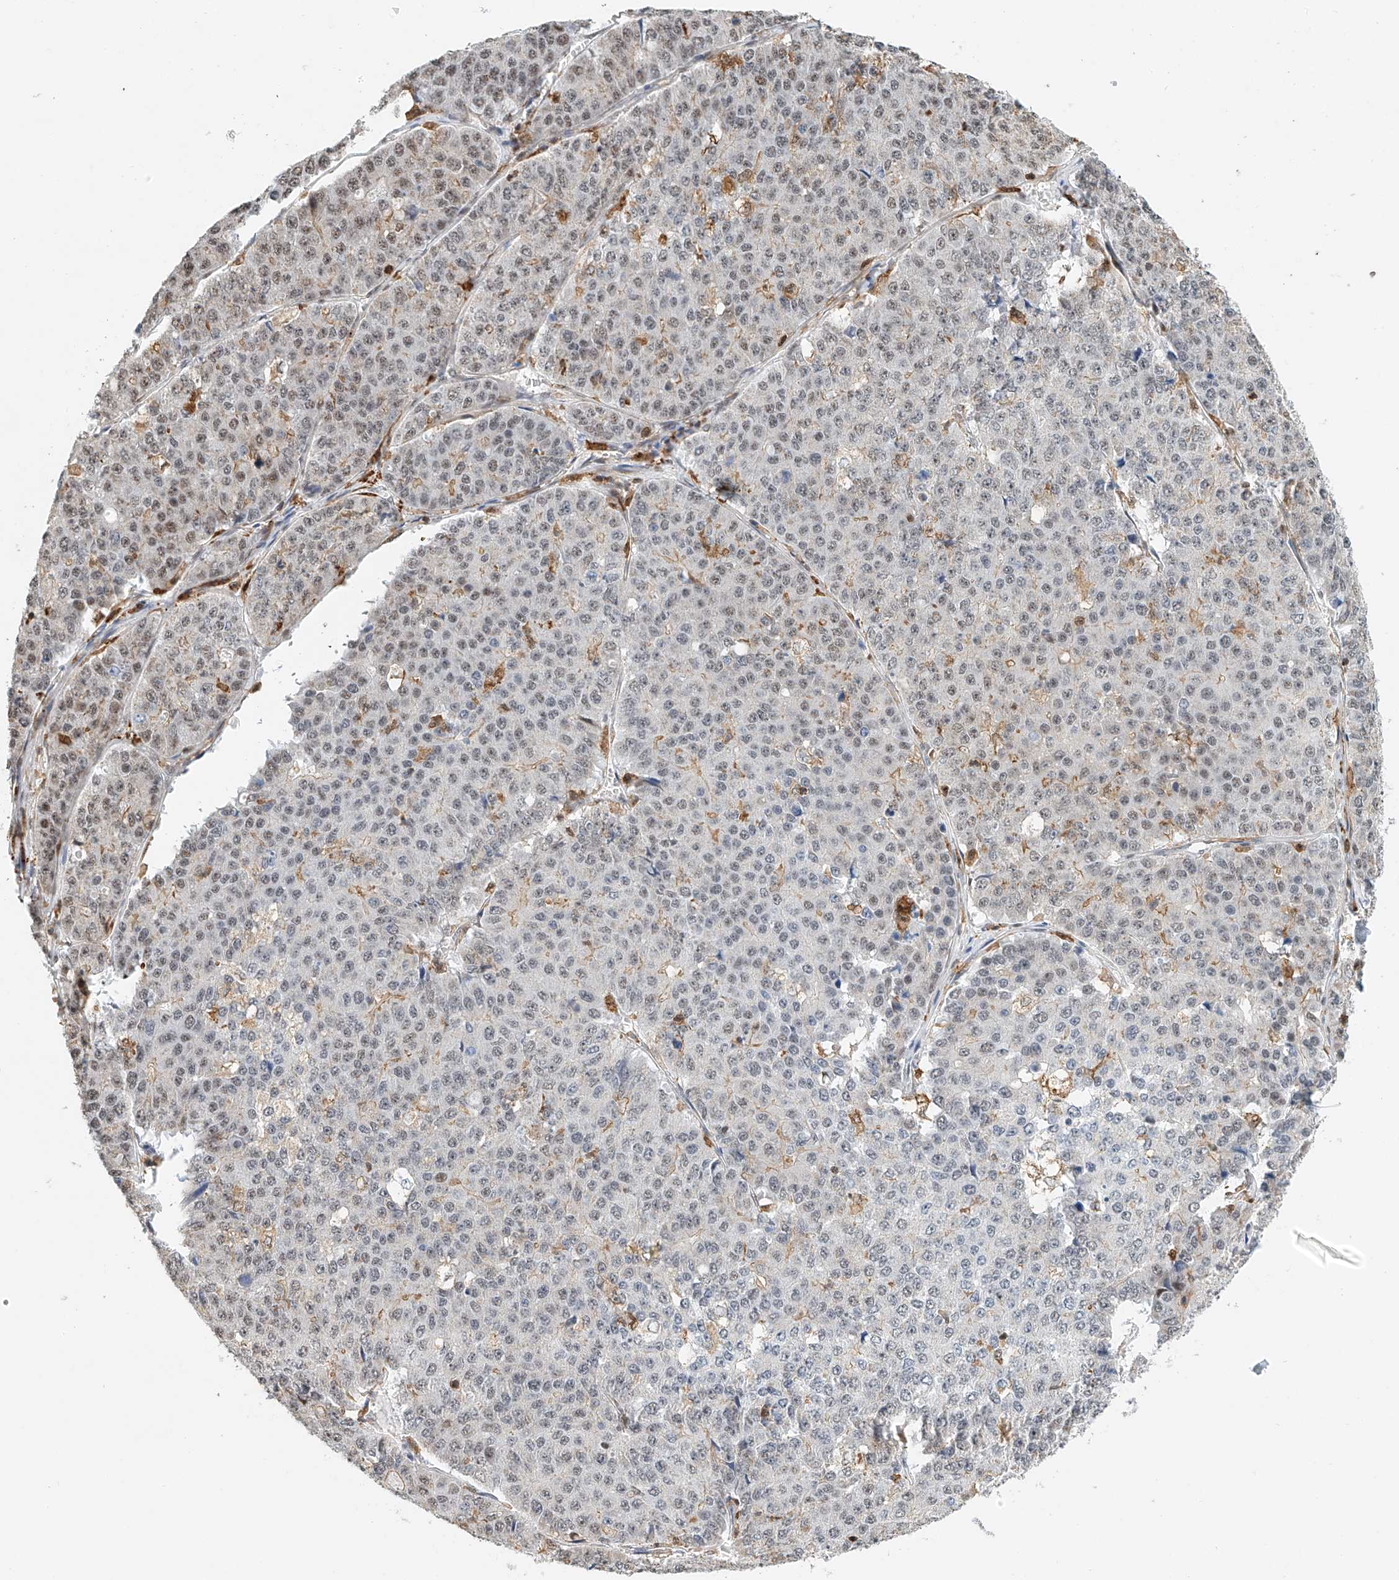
{"staining": {"intensity": "weak", "quantity": "<25%", "location": "nuclear"}, "tissue": "pancreatic cancer", "cell_type": "Tumor cells", "image_type": "cancer", "snomed": [{"axis": "morphology", "description": "Adenocarcinoma, NOS"}, {"axis": "topography", "description": "Pancreas"}], "caption": "This histopathology image is of pancreatic cancer (adenocarcinoma) stained with IHC to label a protein in brown with the nuclei are counter-stained blue. There is no staining in tumor cells.", "gene": "MICAL1", "patient": {"sex": "male", "age": 50}}